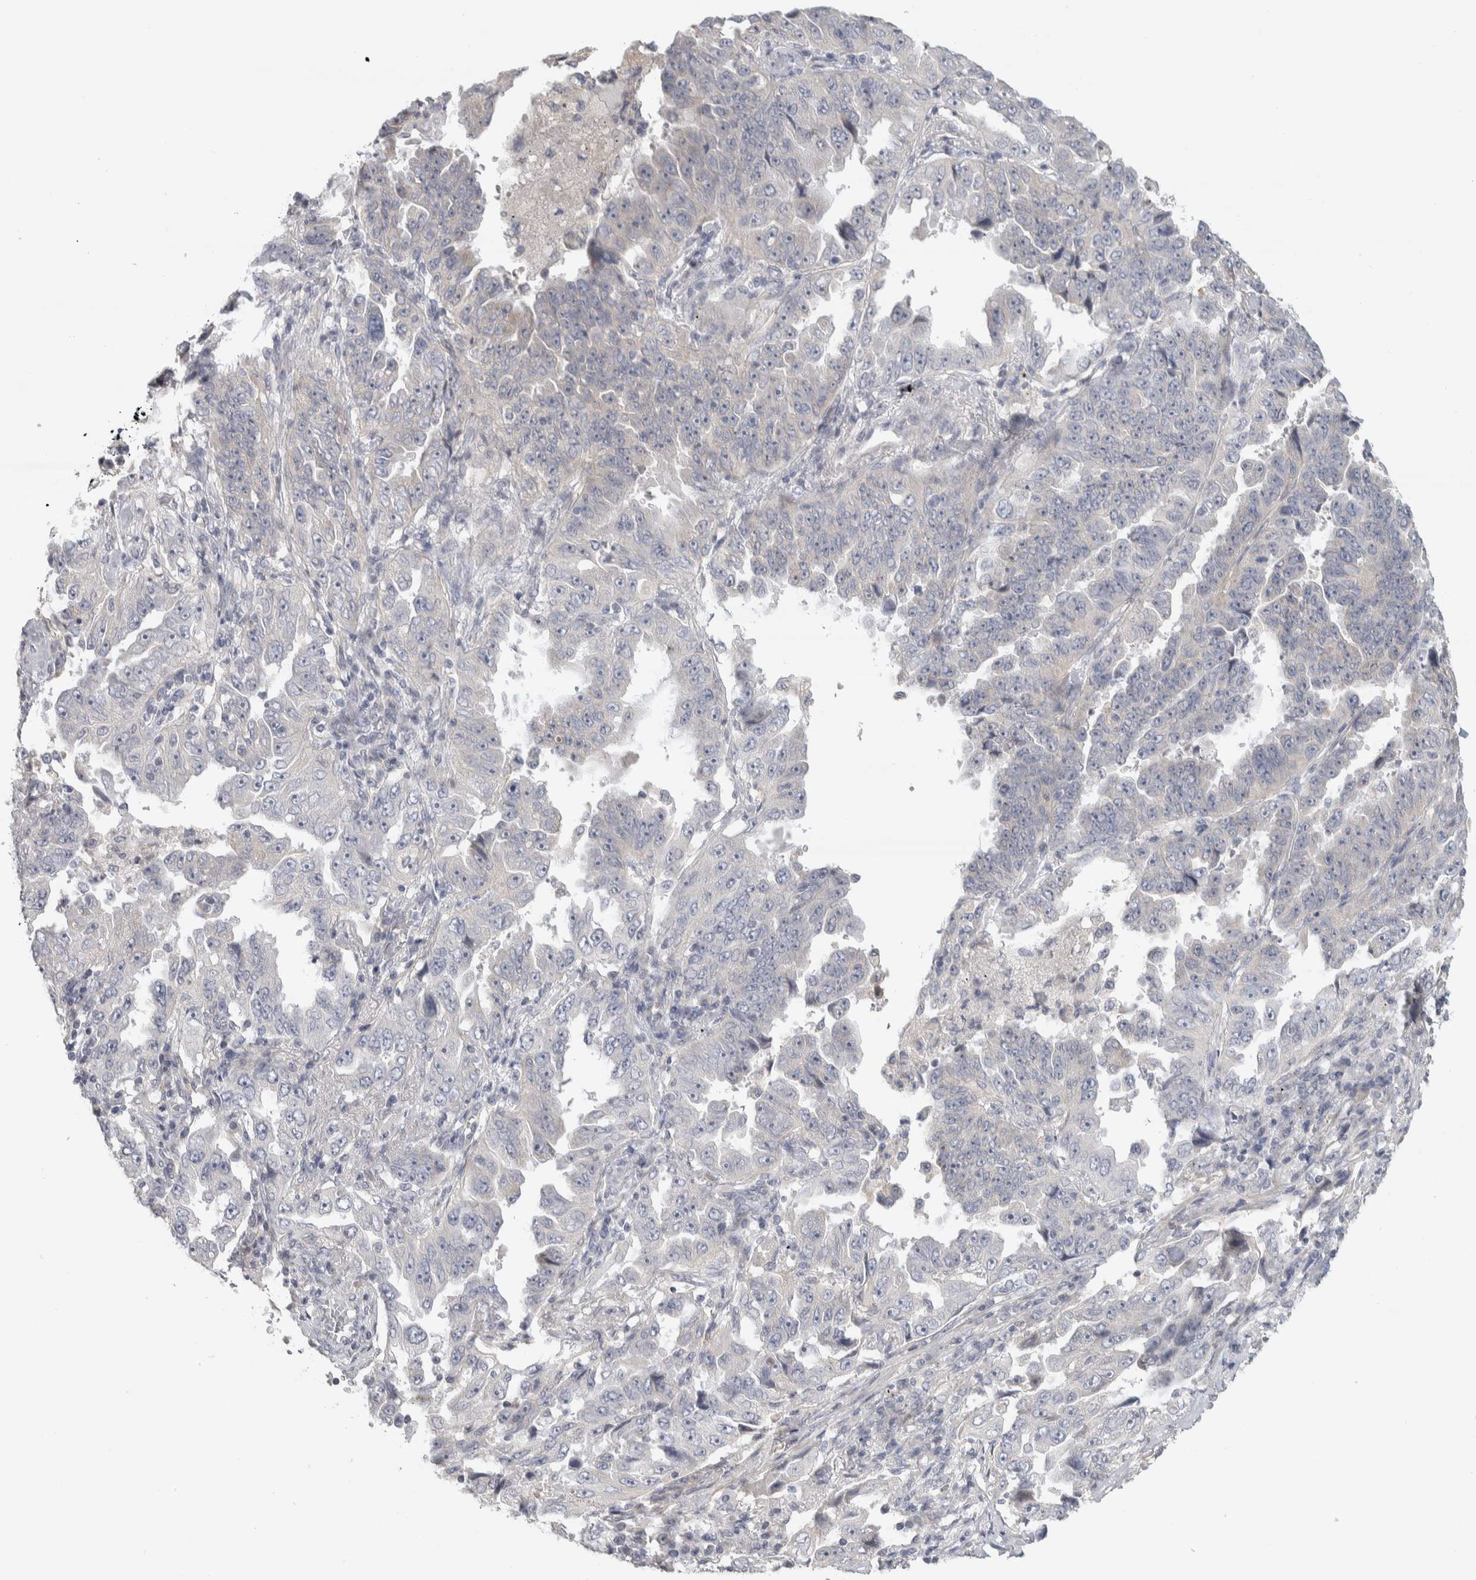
{"staining": {"intensity": "negative", "quantity": "none", "location": "none"}, "tissue": "lung cancer", "cell_type": "Tumor cells", "image_type": "cancer", "snomed": [{"axis": "morphology", "description": "Adenocarcinoma, NOS"}, {"axis": "topography", "description": "Lung"}], "caption": "Immunohistochemistry of human lung cancer shows no staining in tumor cells. The staining is performed using DAB (3,3'-diaminobenzidine) brown chromogen with nuclei counter-stained in using hematoxylin.", "gene": "DCXR", "patient": {"sex": "female", "age": 51}}